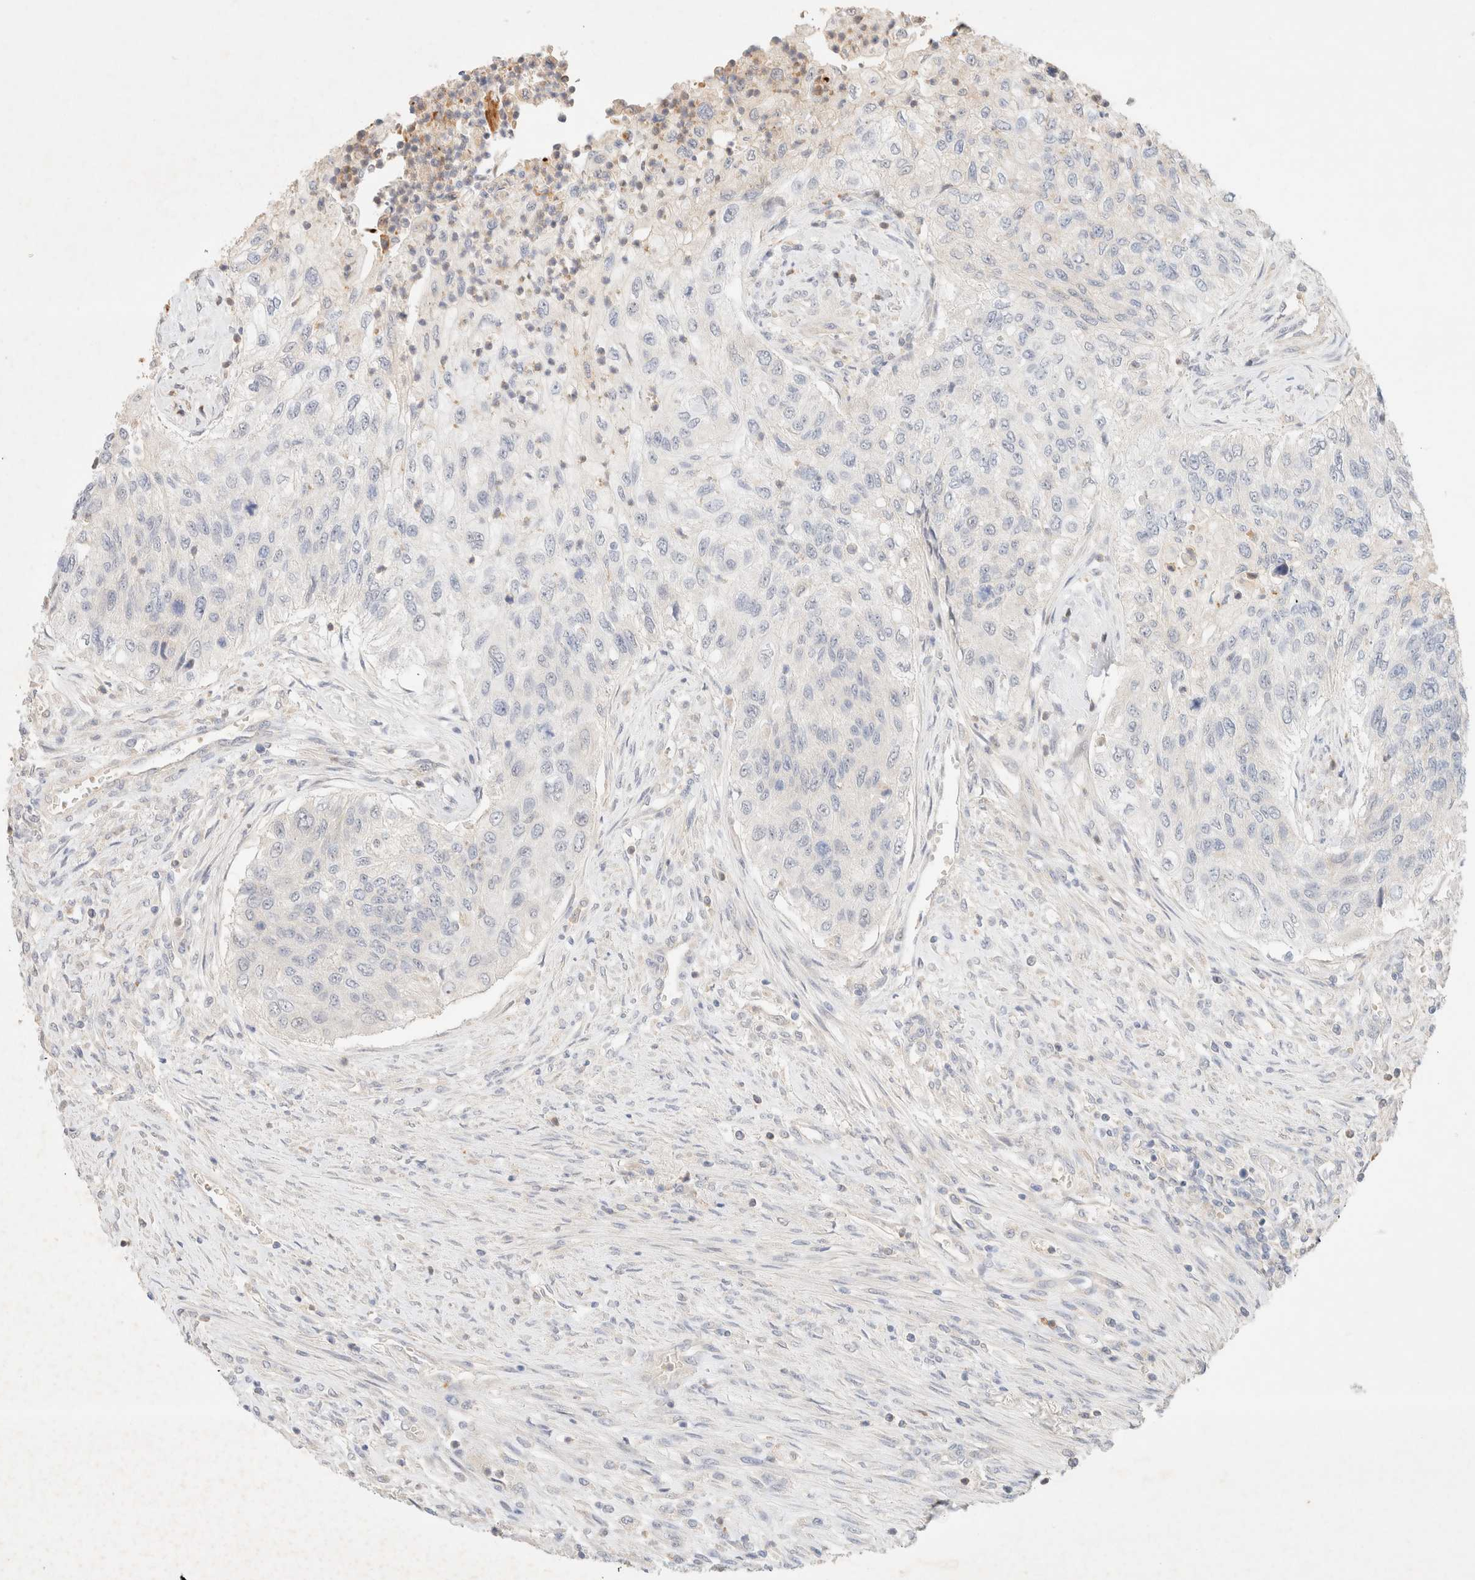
{"staining": {"intensity": "negative", "quantity": "none", "location": "none"}, "tissue": "urothelial cancer", "cell_type": "Tumor cells", "image_type": "cancer", "snomed": [{"axis": "morphology", "description": "Urothelial carcinoma, High grade"}, {"axis": "topography", "description": "Urinary bladder"}], "caption": "Immunohistochemistry micrograph of neoplastic tissue: human urothelial carcinoma (high-grade) stained with DAB (3,3'-diaminobenzidine) exhibits no significant protein staining in tumor cells. The staining was performed using DAB (3,3'-diaminobenzidine) to visualize the protein expression in brown, while the nuclei were stained in blue with hematoxylin (Magnification: 20x).", "gene": "SGSM2", "patient": {"sex": "female", "age": 60}}